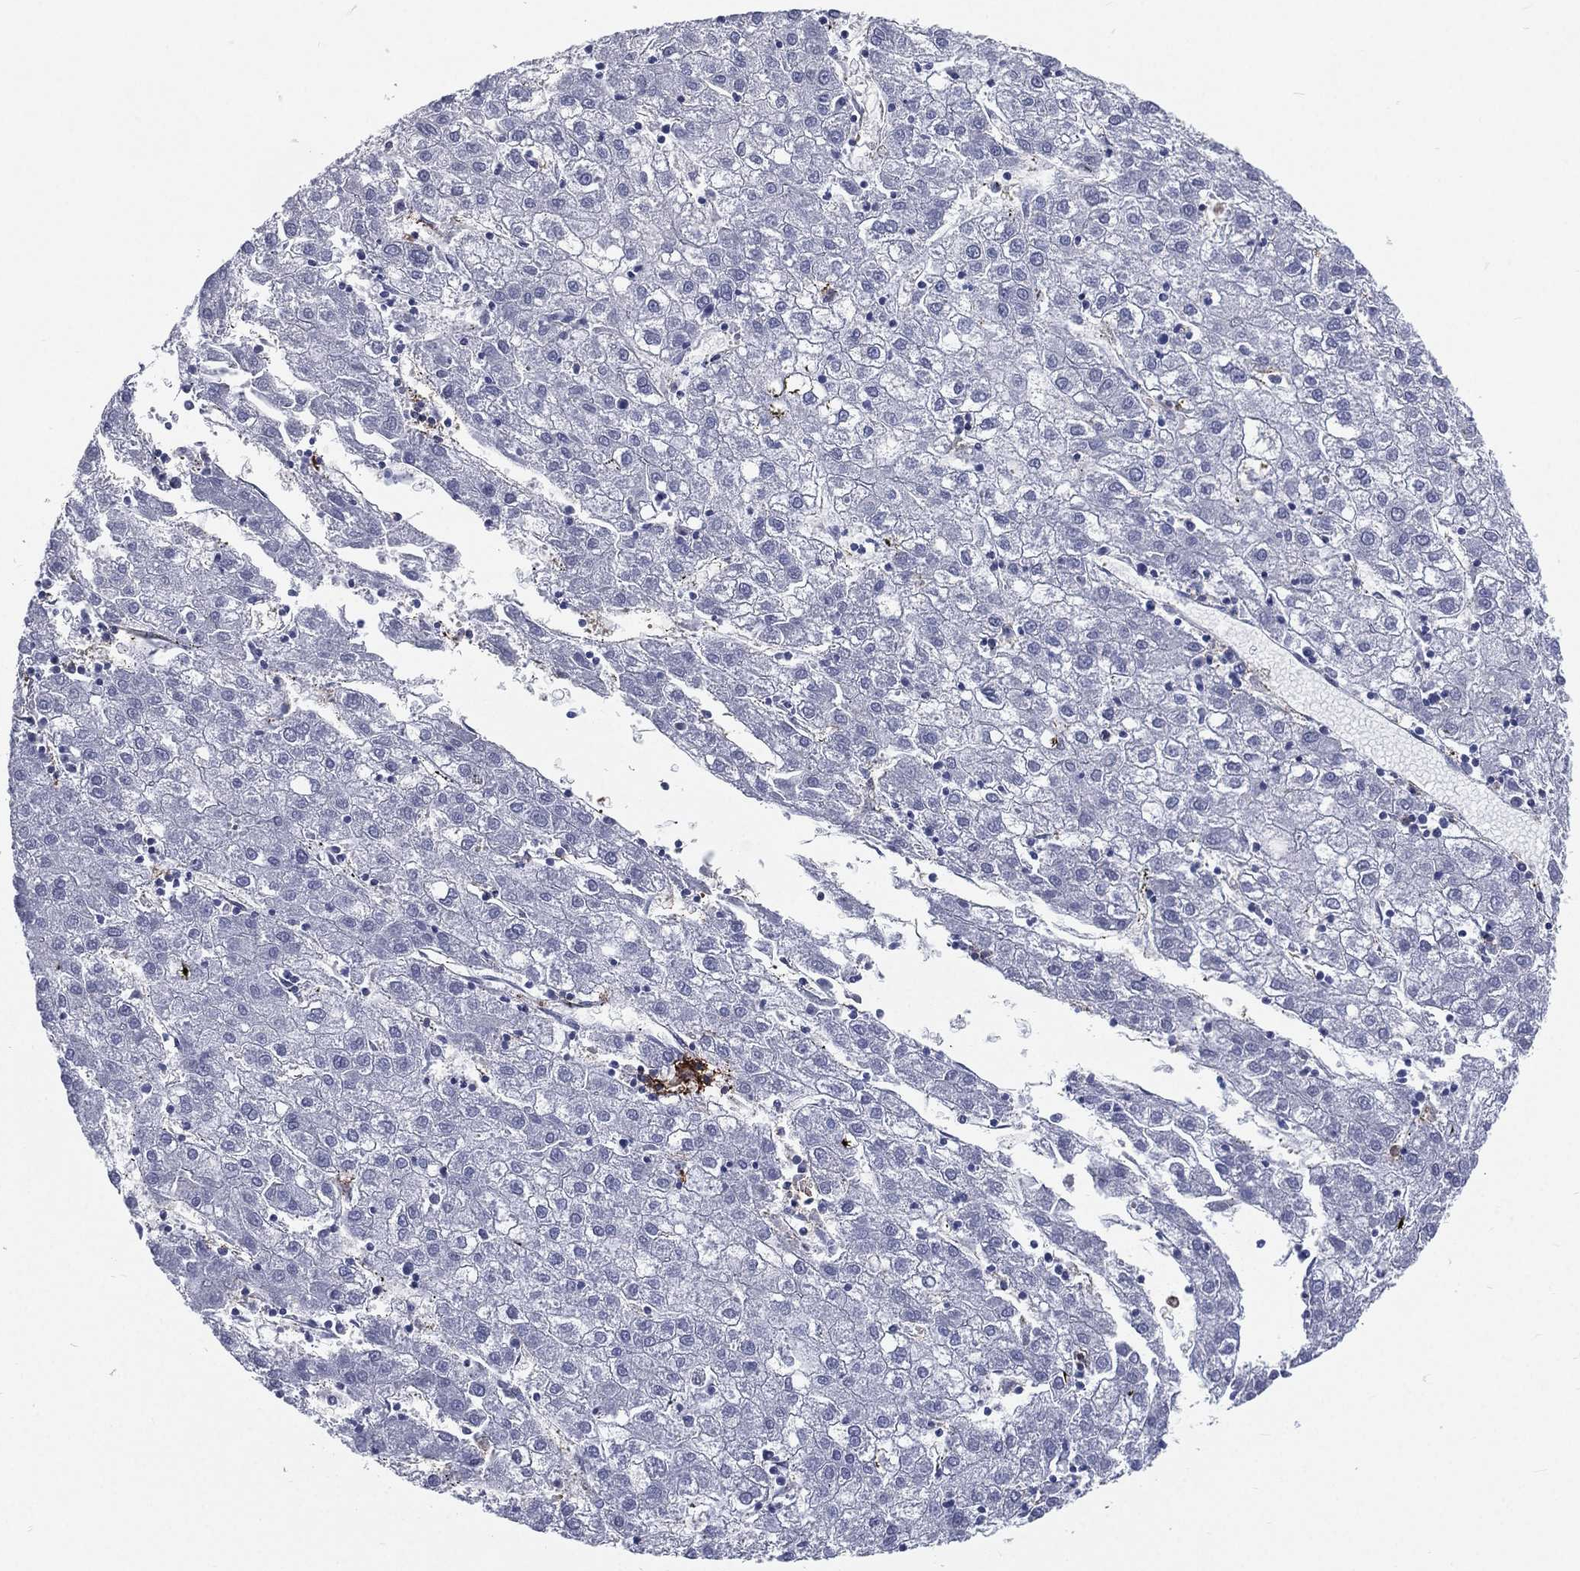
{"staining": {"intensity": "negative", "quantity": "none", "location": "none"}, "tissue": "liver cancer", "cell_type": "Tumor cells", "image_type": "cancer", "snomed": [{"axis": "morphology", "description": "Carcinoma, Hepatocellular, NOS"}, {"axis": "topography", "description": "Liver"}], "caption": "This is a photomicrograph of immunohistochemistry staining of liver hepatocellular carcinoma, which shows no expression in tumor cells.", "gene": "BASP1", "patient": {"sex": "male", "age": 72}}